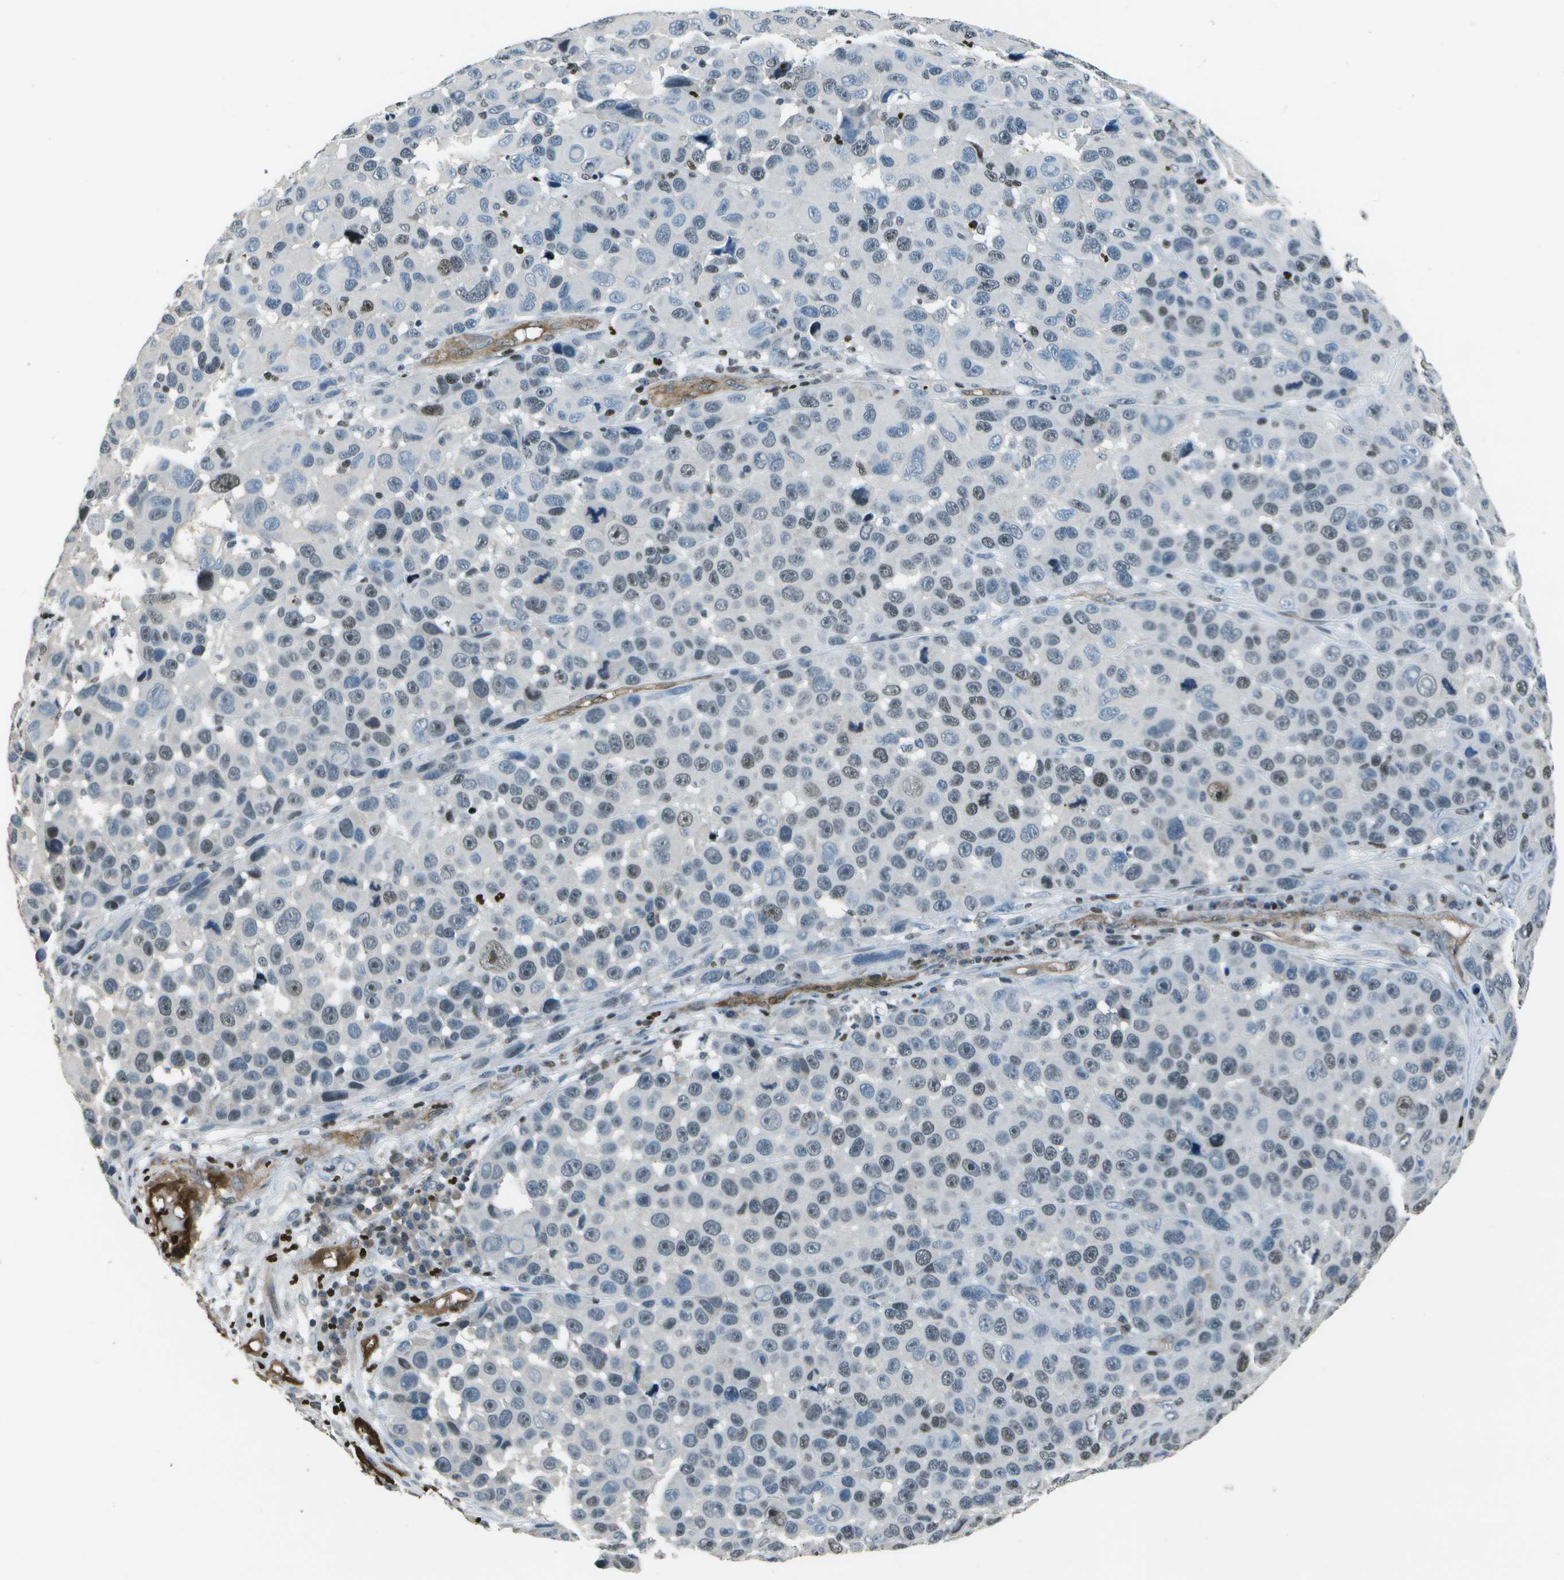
{"staining": {"intensity": "weak", "quantity": "25%-75%", "location": "nuclear"}, "tissue": "melanoma", "cell_type": "Tumor cells", "image_type": "cancer", "snomed": [{"axis": "morphology", "description": "Malignant melanoma, NOS"}, {"axis": "topography", "description": "Skin"}], "caption": "DAB immunohistochemical staining of melanoma exhibits weak nuclear protein expression in about 25%-75% of tumor cells.", "gene": "PDLIM1", "patient": {"sex": "male", "age": 53}}